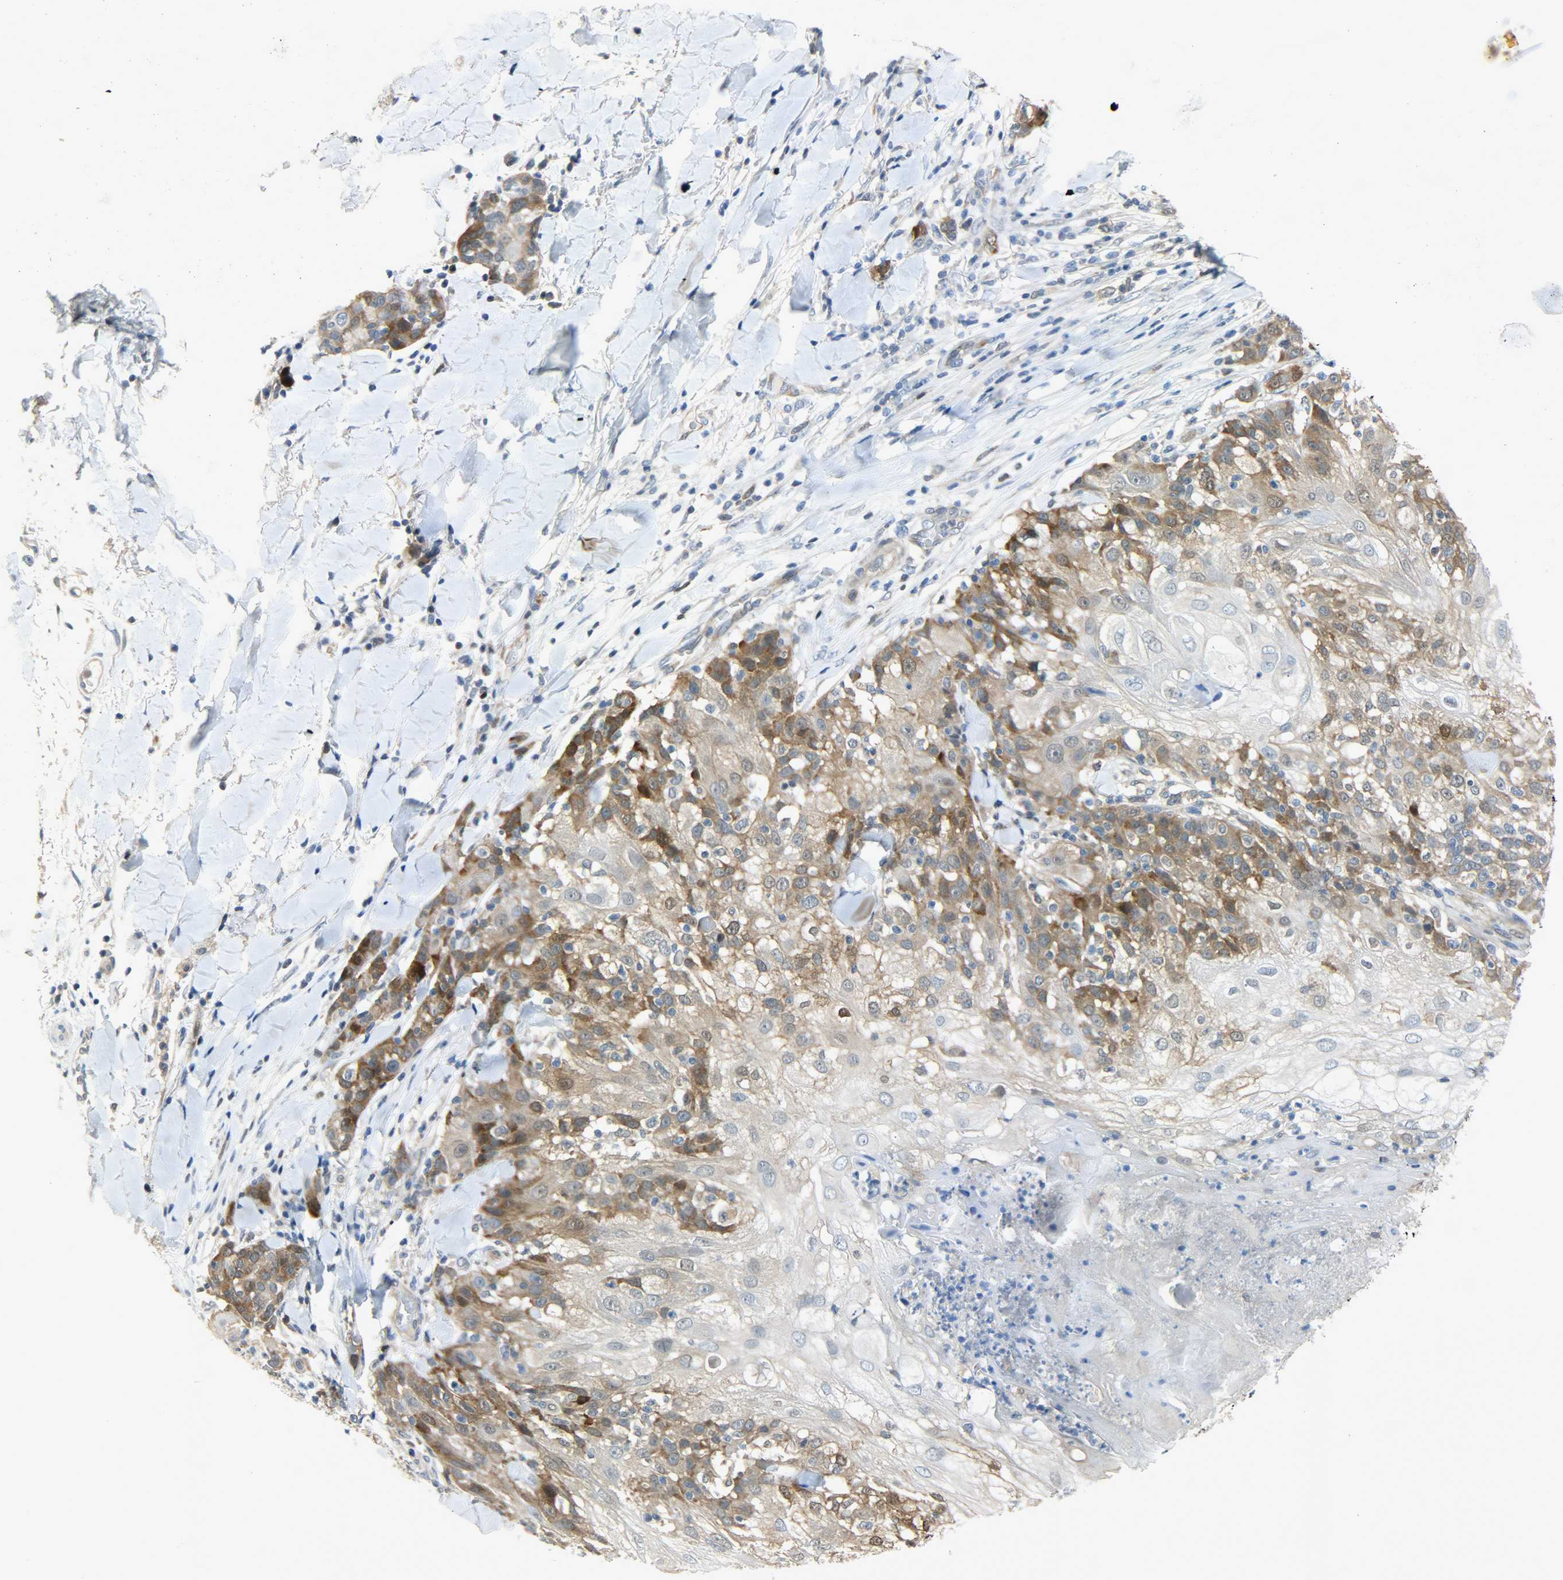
{"staining": {"intensity": "moderate", "quantity": "25%-75%", "location": "cytoplasmic/membranous"}, "tissue": "skin cancer", "cell_type": "Tumor cells", "image_type": "cancer", "snomed": [{"axis": "morphology", "description": "Normal tissue, NOS"}, {"axis": "morphology", "description": "Squamous cell carcinoma, NOS"}, {"axis": "topography", "description": "Skin"}], "caption": "DAB (3,3'-diaminobenzidine) immunohistochemical staining of squamous cell carcinoma (skin) displays moderate cytoplasmic/membranous protein positivity in approximately 25%-75% of tumor cells. The protein of interest is shown in brown color, while the nuclei are stained blue.", "gene": "EIF4EBP1", "patient": {"sex": "female", "age": 83}}